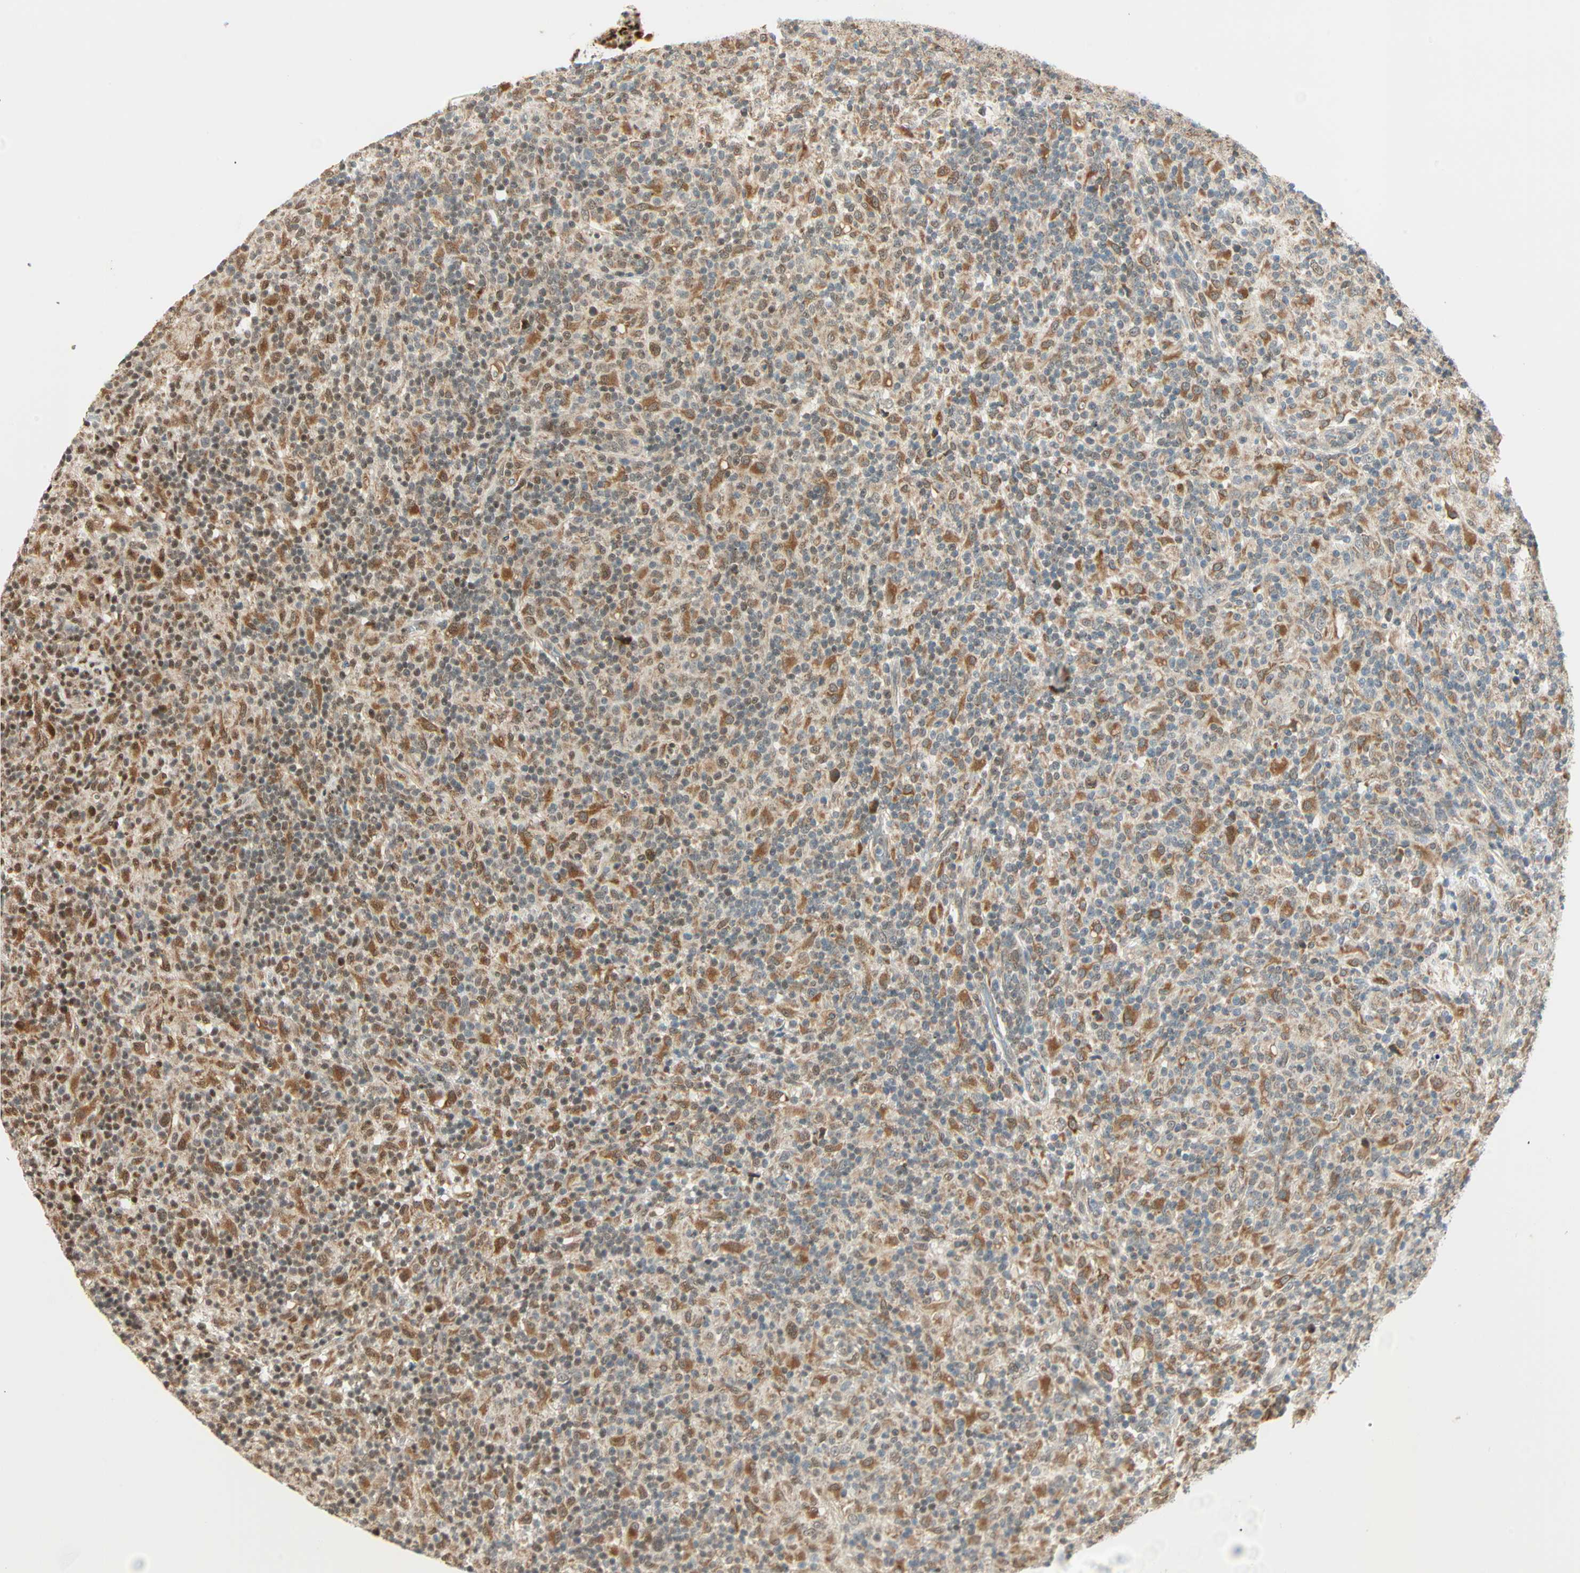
{"staining": {"intensity": "strong", "quantity": ">75%", "location": "cytoplasmic/membranous"}, "tissue": "lymphoma", "cell_type": "Tumor cells", "image_type": "cancer", "snomed": [{"axis": "morphology", "description": "Hodgkin's disease, NOS"}, {"axis": "topography", "description": "Lymph node"}], "caption": "A photomicrograph of human lymphoma stained for a protein shows strong cytoplasmic/membranous brown staining in tumor cells.", "gene": "PNPLA6", "patient": {"sex": "male", "age": 70}}